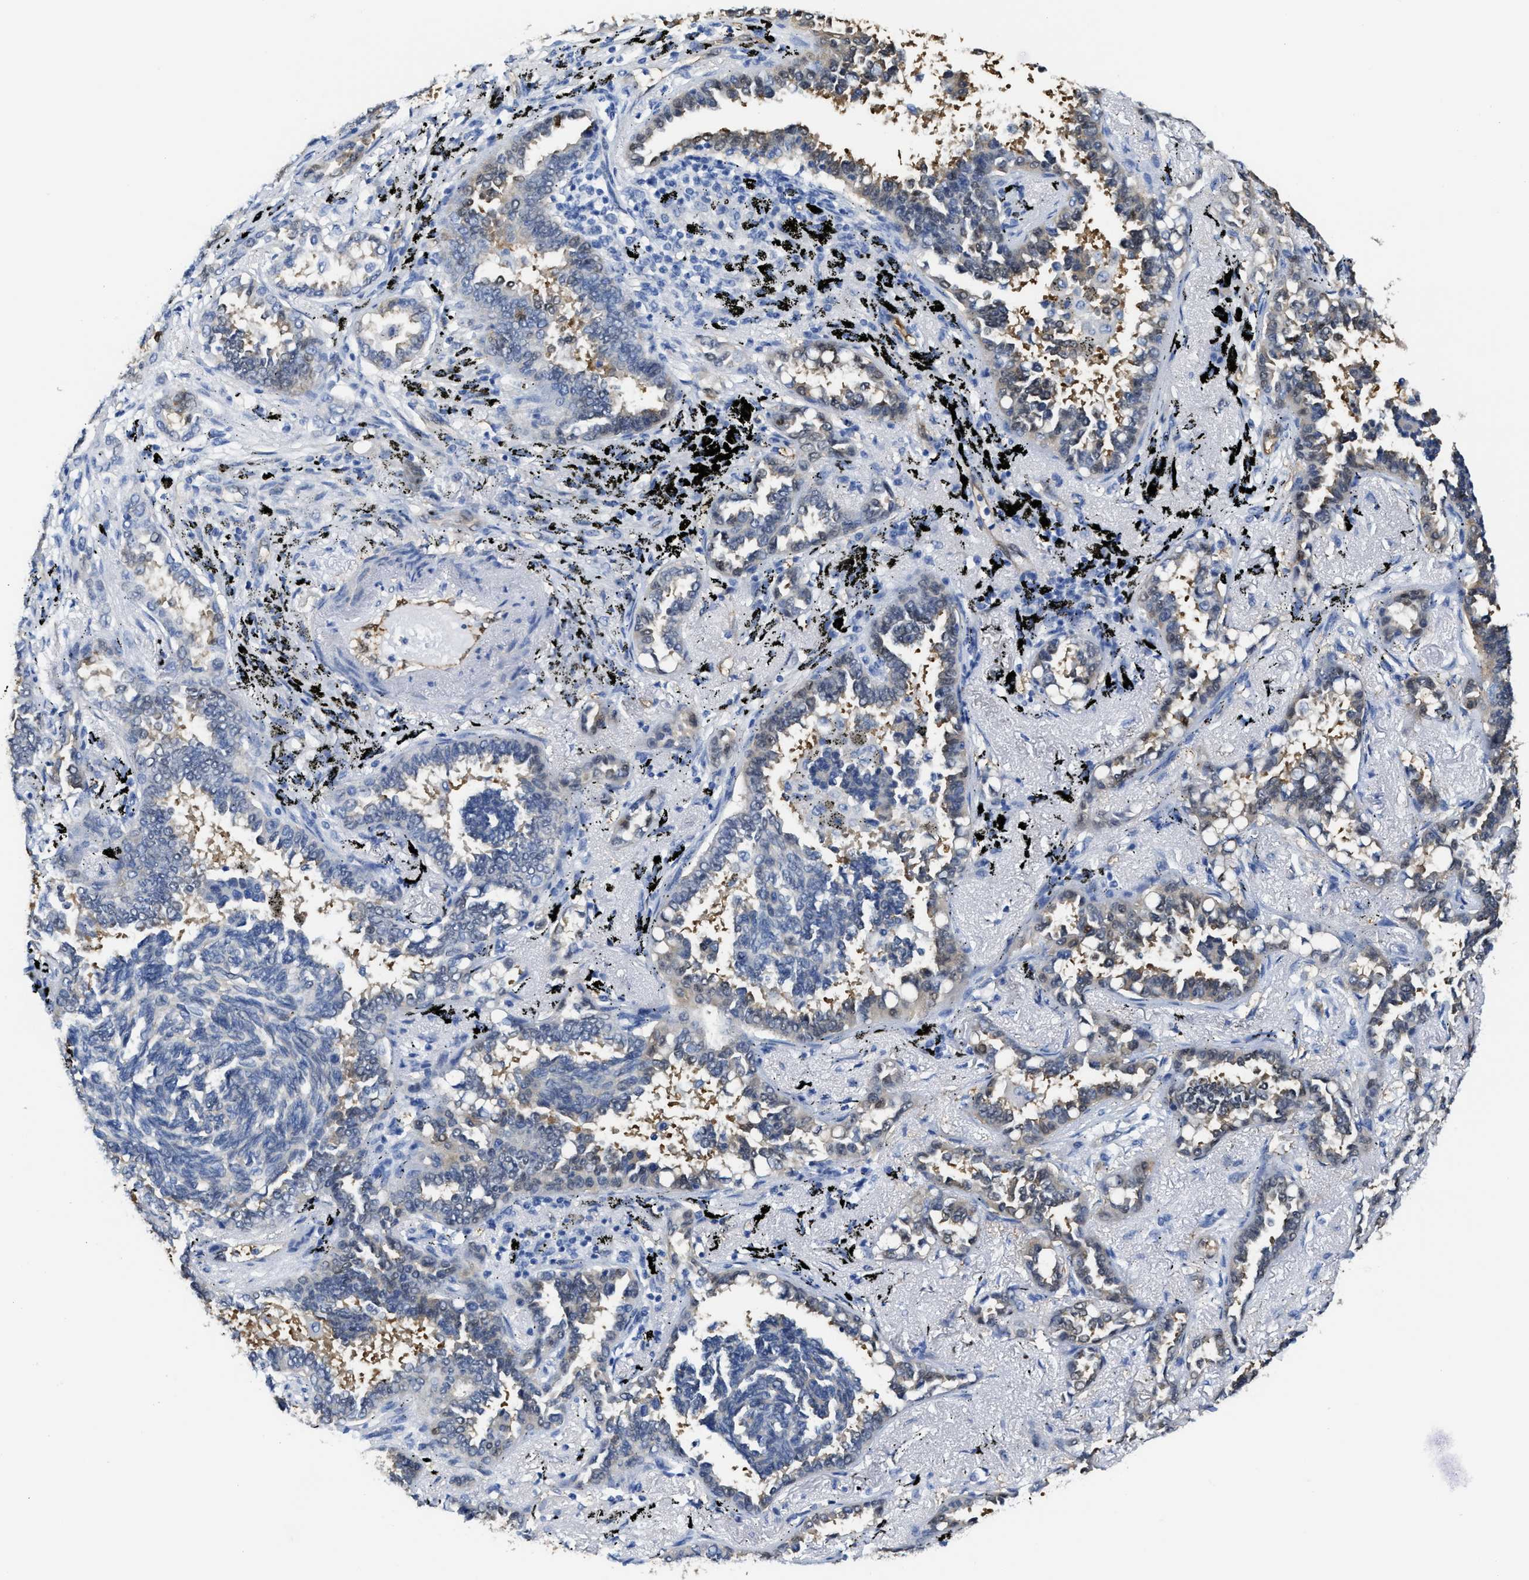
{"staining": {"intensity": "weak", "quantity": "<25%", "location": "cytoplasmic/membranous"}, "tissue": "lung cancer", "cell_type": "Tumor cells", "image_type": "cancer", "snomed": [{"axis": "morphology", "description": "Adenocarcinoma, NOS"}, {"axis": "topography", "description": "Lung"}], "caption": "Lung adenocarcinoma was stained to show a protein in brown. There is no significant staining in tumor cells.", "gene": "ASS1", "patient": {"sex": "male", "age": 59}}